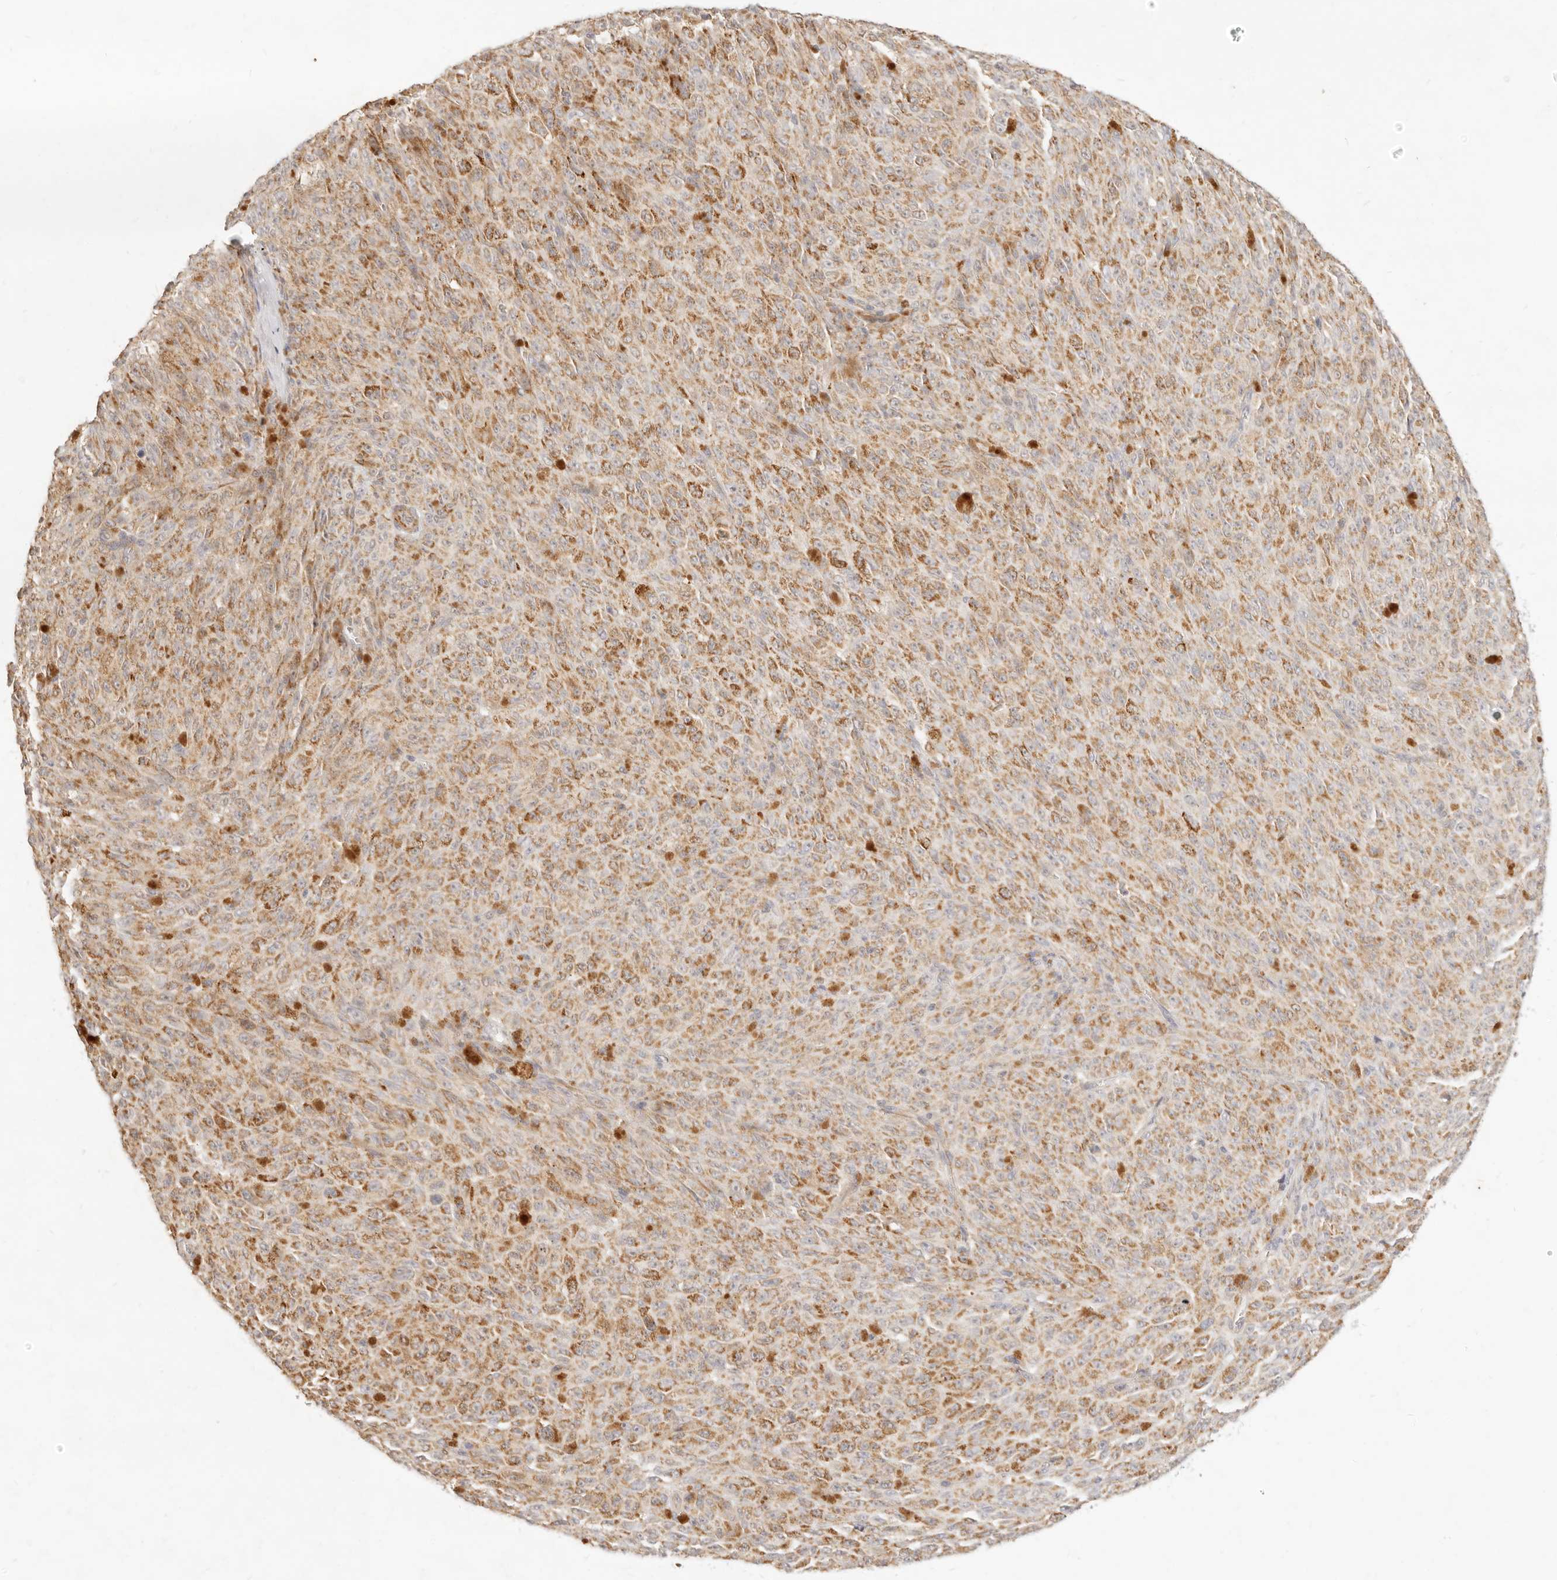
{"staining": {"intensity": "moderate", "quantity": ">75%", "location": "cytoplasmic/membranous"}, "tissue": "melanoma", "cell_type": "Tumor cells", "image_type": "cancer", "snomed": [{"axis": "morphology", "description": "Malignant melanoma, NOS"}, {"axis": "topography", "description": "Skin"}], "caption": "A brown stain highlights moderate cytoplasmic/membranous positivity of a protein in melanoma tumor cells.", "gene": "RUBCNL", "patient": {"sex": "female", "age": 82}}